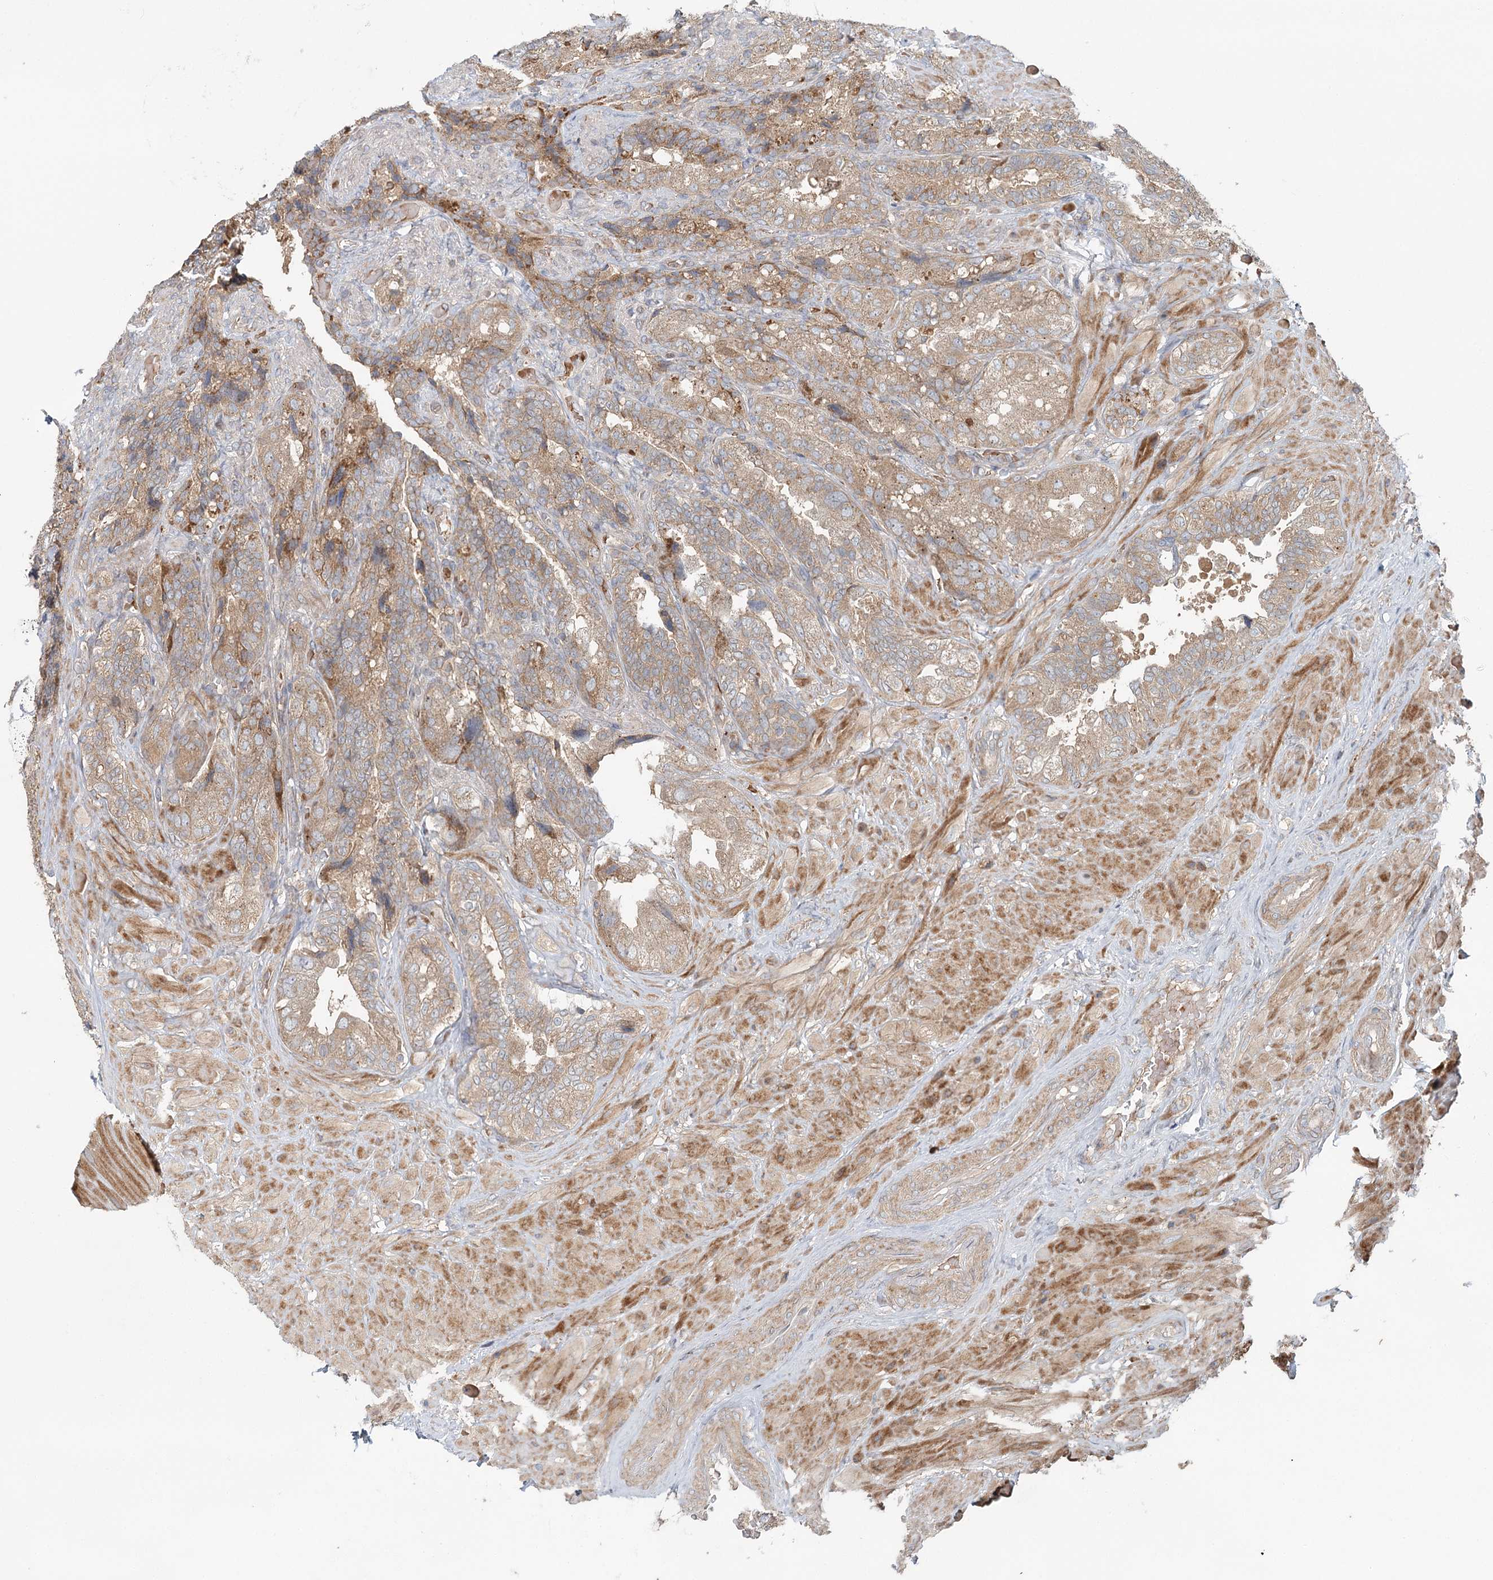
{"staining": {"intensity": "moderate", "quantity": "25%-75%", "location": "cytoplasmic/membranous"}, "tissue": "seminal vesicle", "cell_type": "Glandular cells", "image_type": "normal", "snomed": [{"axis": "morphology", "description": "Normal tissue, NOS"}, {"axis": "topography", "description": "Prostate and seminal vesicle, NOS"}, {"axis": "topography", "description": "Prostate"}, {"axis": "topography", "description": "Seminal veicle"}], "caption": "IHC of unremarkable seminal vesicle shows medium levels of moderate cytoplasmic/membranous positivity in about 25%-75% of glandular cells. The staining was performed using DAB (3,3'-diaminobenzidine) to visualize the protein expression in brown, while the nuclei were stained in blue with hematoxylin (Magnification: 20x).", "gene": "ENSG00000273217", "patient": {"sex": "male", "age": 67}}